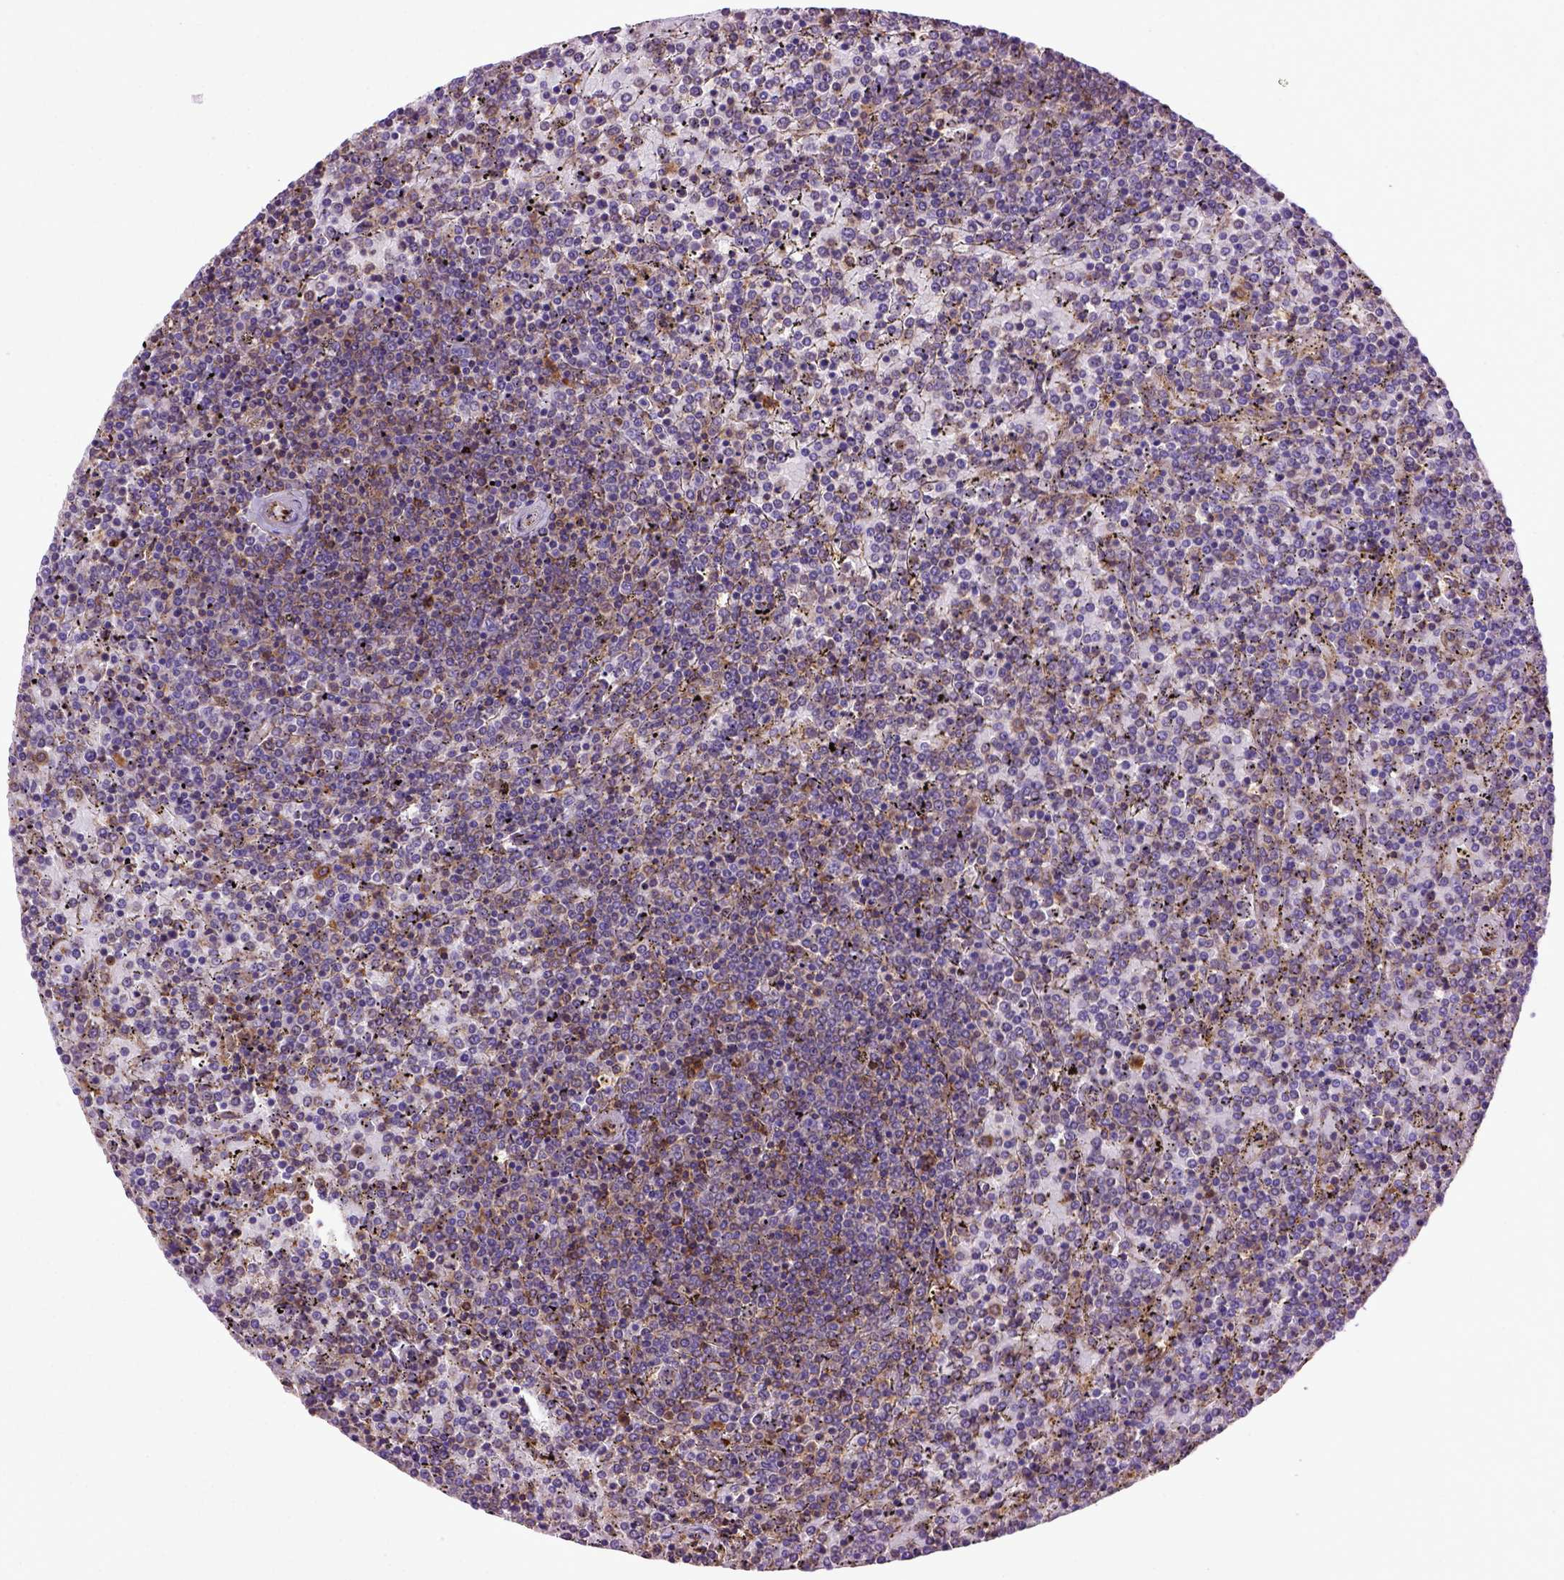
{"staining": {"intensity": "negative", "quantity": "none", "location": "none"}, "tissue": "lymphoma", "cell_type": "Tumor cells", "image_type": "cancer", "snomed": [{"axis": "morphology", "description": "Malignant lymphoma, non-Hodgkin's type, Low grade"}, {"axis": "topography", "description": "Spleen"}], "caption": "Immunohistochemistry of lymphoma demonstrates no expression in tumor cells.", "gene": "MVP", "patient": {"sex": "female", "age": 77}}